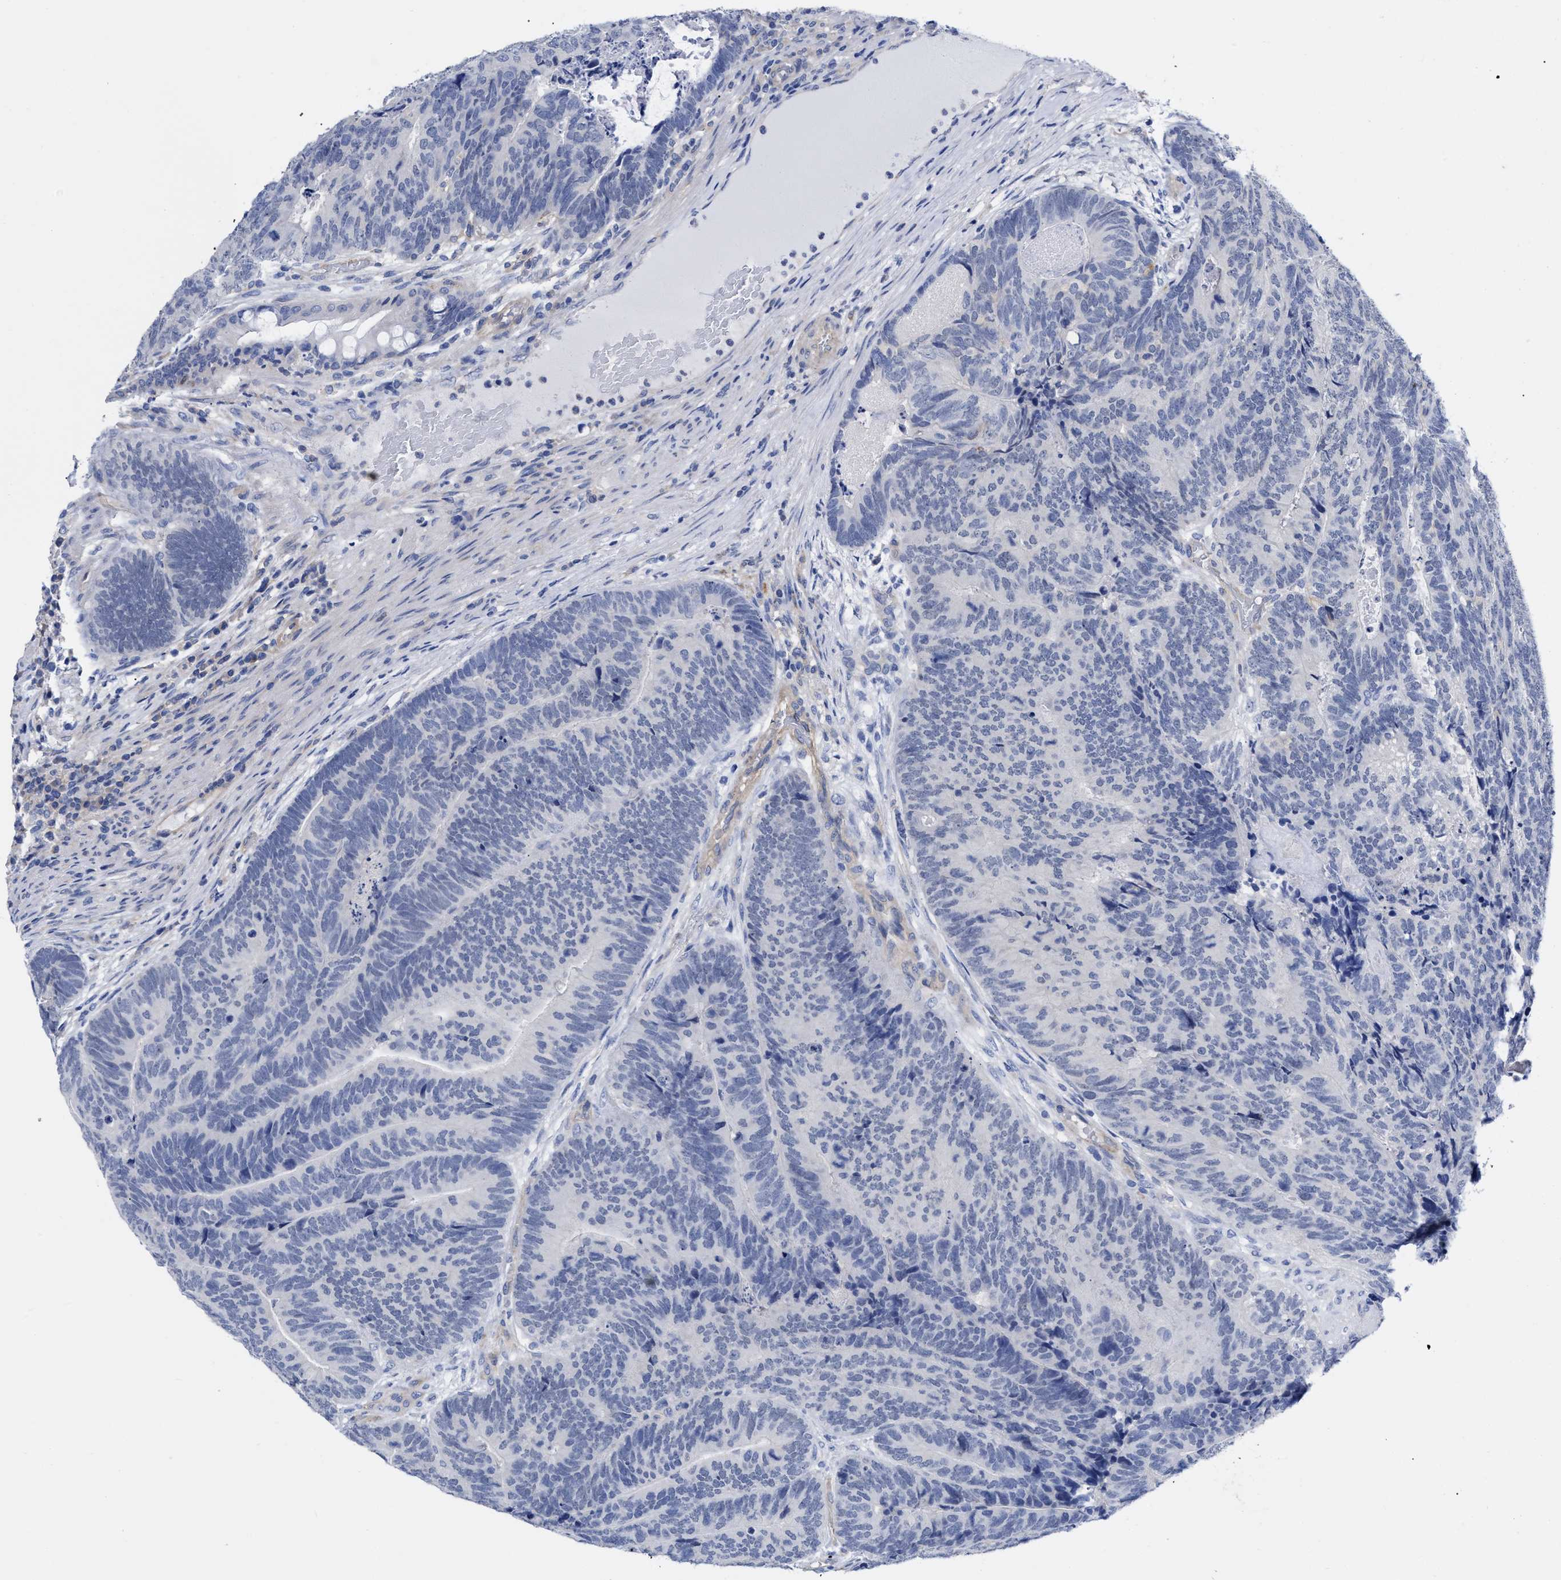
{"staining": {"intensity": "negative", "quantity": "none", "location": "none"}, "tissue": "colorectal cancer", "cell_type": "Tumor cells", "image_type": "cancer", "snomed": [{"axis": "morphology", "description": "Adenocarcinoma, NOS"}, {"axis": "topography", "description": "Colon"}], "caption": "The immunohistochemistry image has no significant staining in tumor cells of colorectal cancer tissue.", "gene": "IRAG2", "patient": {"sex": "female", "age": 67}}